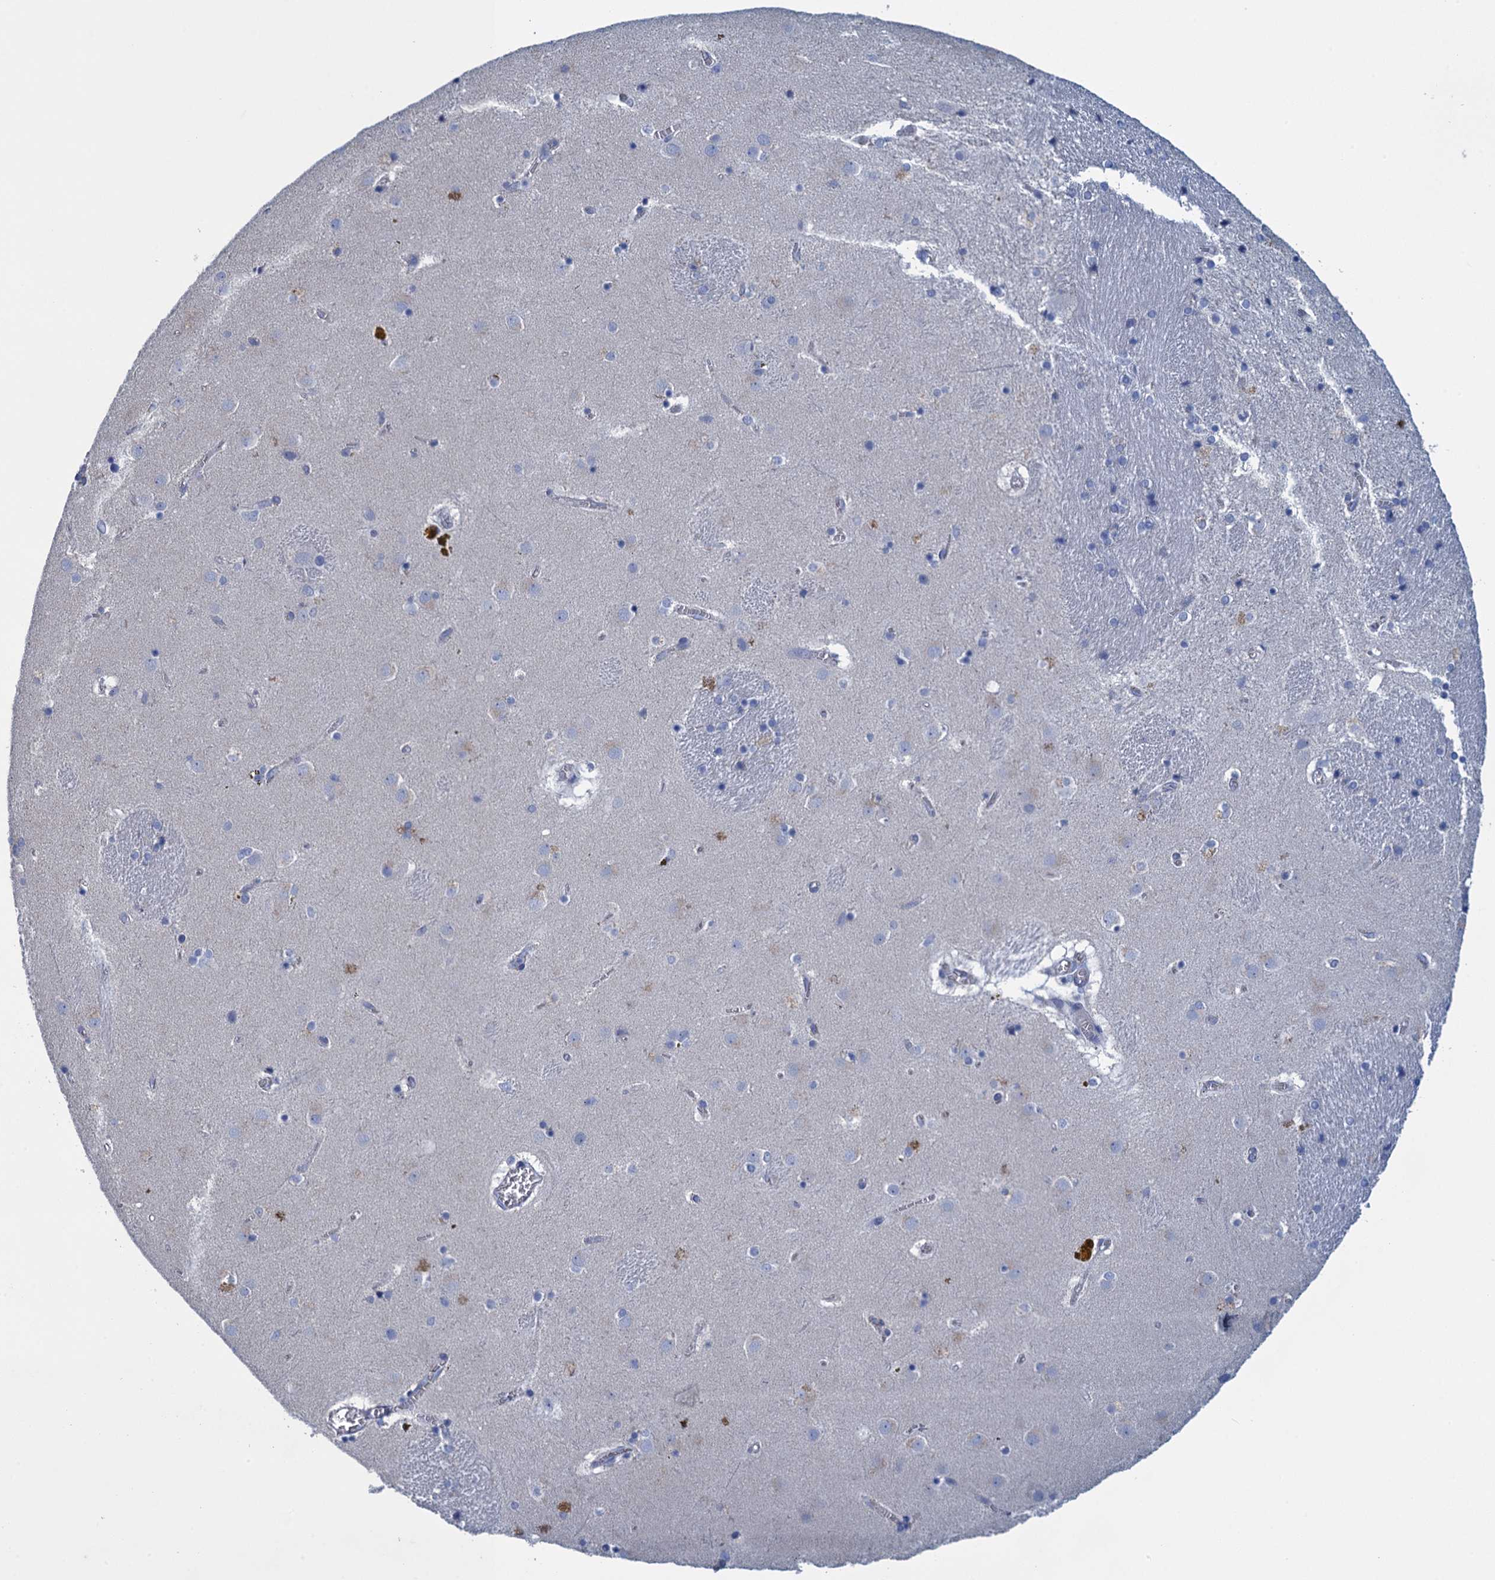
{"staining": {"intensity": "negative", "quantity": "none", "location": "none"}, "tissue": "caudate", "cell_type": "Glial cells", "image_type": "normal", "snomed": [{"axis": "morphology", "description": "Normal tissue, NOS"}, {"axis": "topography", "description": "Lateral ventricle wall"}], "caption": "Immunohistochemical staining of benign caudate exhibits no significant expression in glial cells.", "gene": "SCEL", "patient": {"sex": "male", "age": 70}}